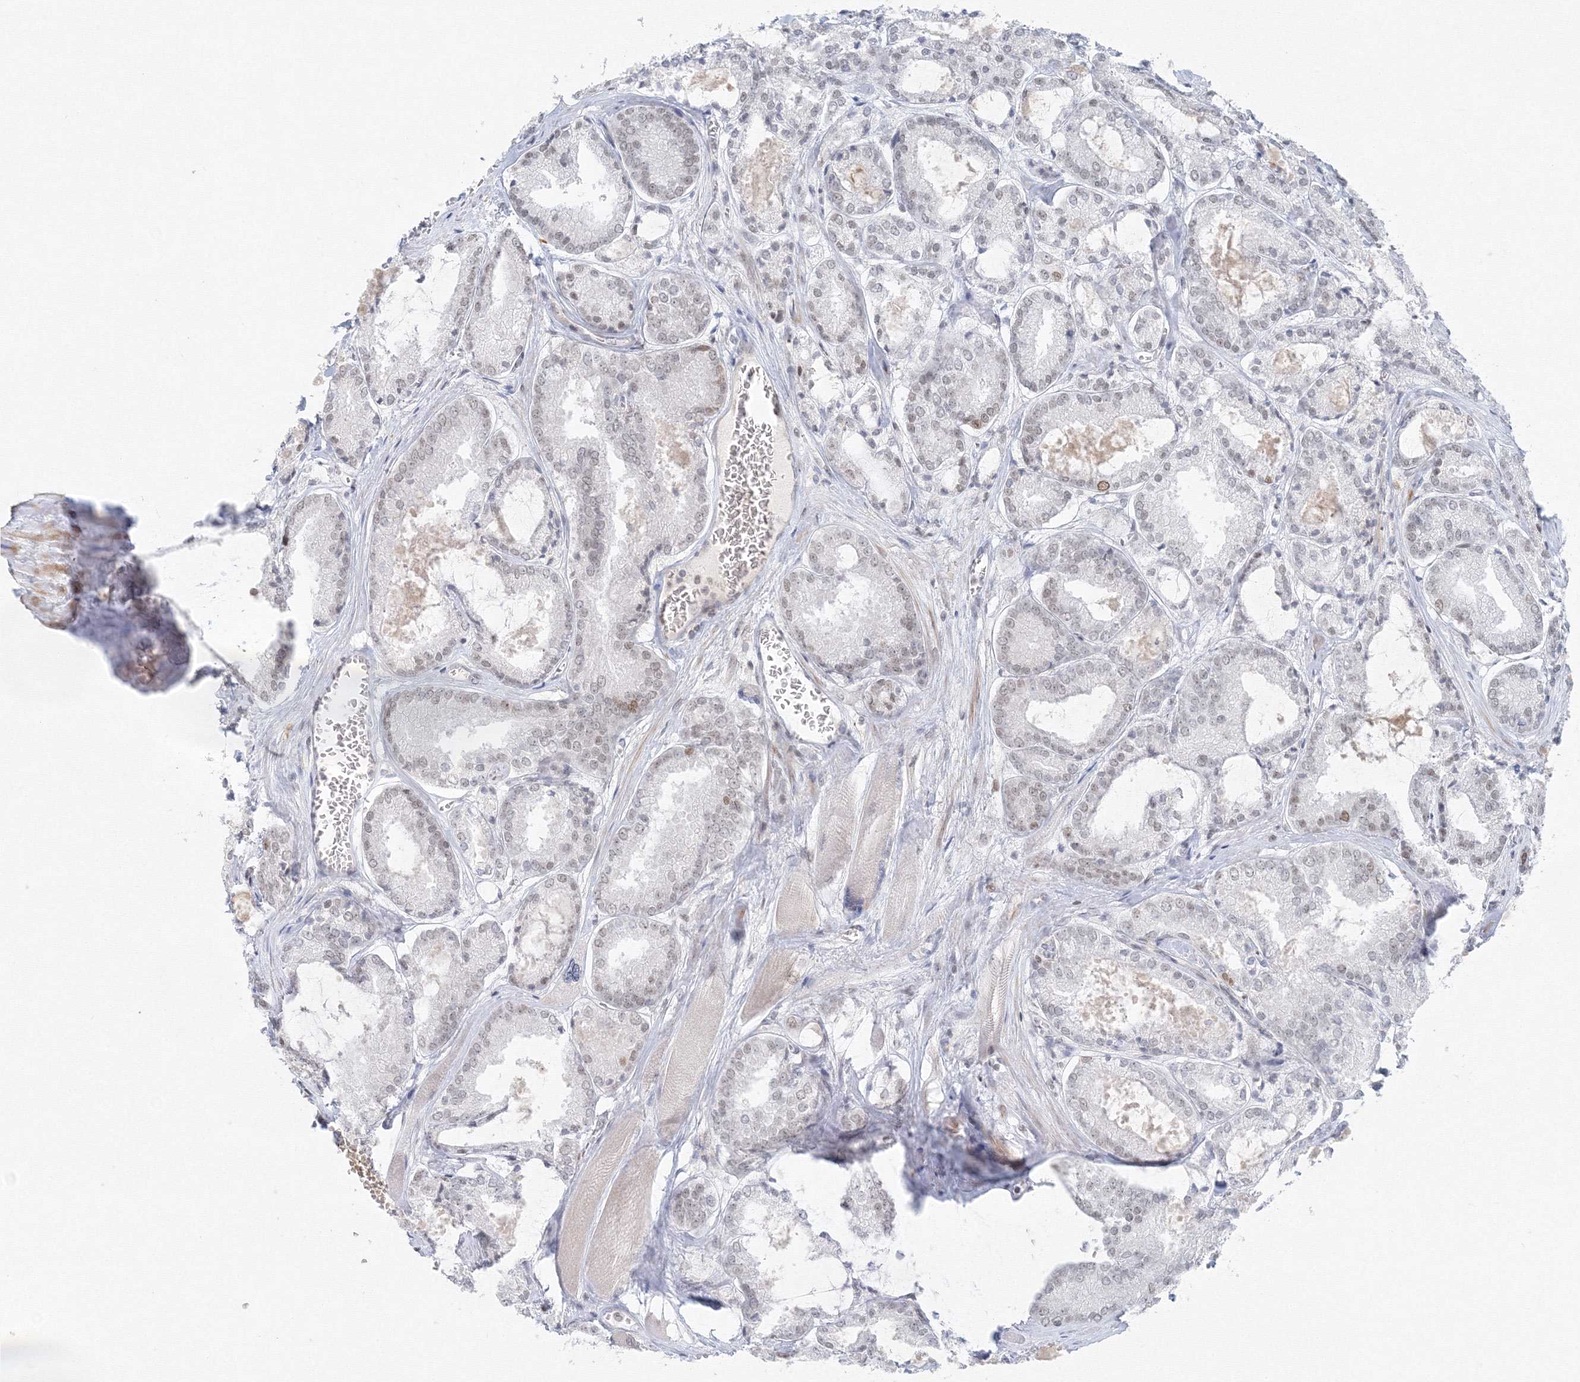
{"staining": {"intensity": "negative", "quantity": "none", "location": "none"}, "tissue": "prostate cancer", "cell_type": "Tumor cells", "image_type": "cancer", "snomed": [{"axis": "morphology", "description": "Adenocarcinoma, Low grade"}, {"axis": "topography", "description": "Prostate"}], "caption": "There is no significant expression in tumor cells of adenocarcinoma (low-grade) (prostate). (Immunohistochemistry (ihc), brightfield microscopy, high magnification).", "gene": "KIF4A", "patient": {"sex": "male", "age": 67}}